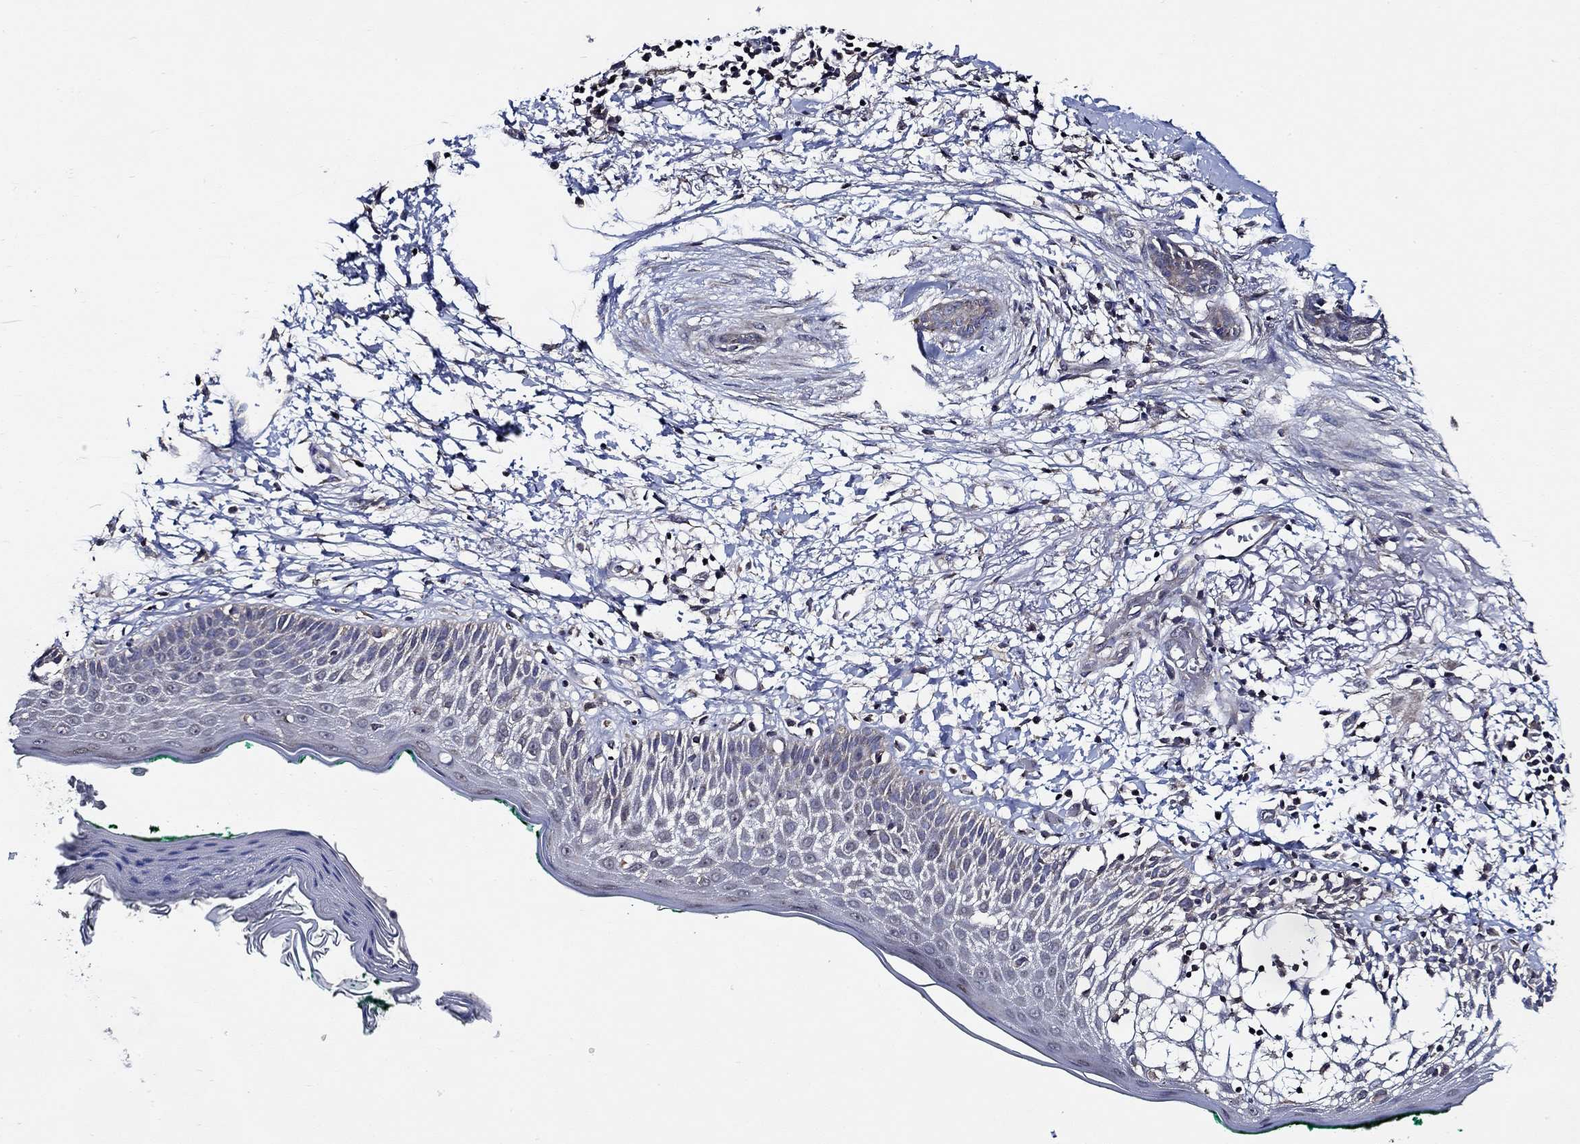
{"staining": {"intensity": "negative", "quantity": "none", "location": "none"}, "tissue": "skin cancer", "cell_type": "Tumor cells", "image_type": "cancer", "snomed": [{"axis": "morphology", "description": "Normal tissue, NOS"}, {"axis": "morphology", "description": "Basal cell carcinoma"}, {"axis": "topography", "description": "Skin"}], "caption": "An immunohistochemistry (IHC) histopathology image of skin basal cell carcinoma is shown. There is no staining in tumor cells of skin basal cell carcinoma.", "gene": "WDR53", "patient": {"sex": "male", "age": 84}}